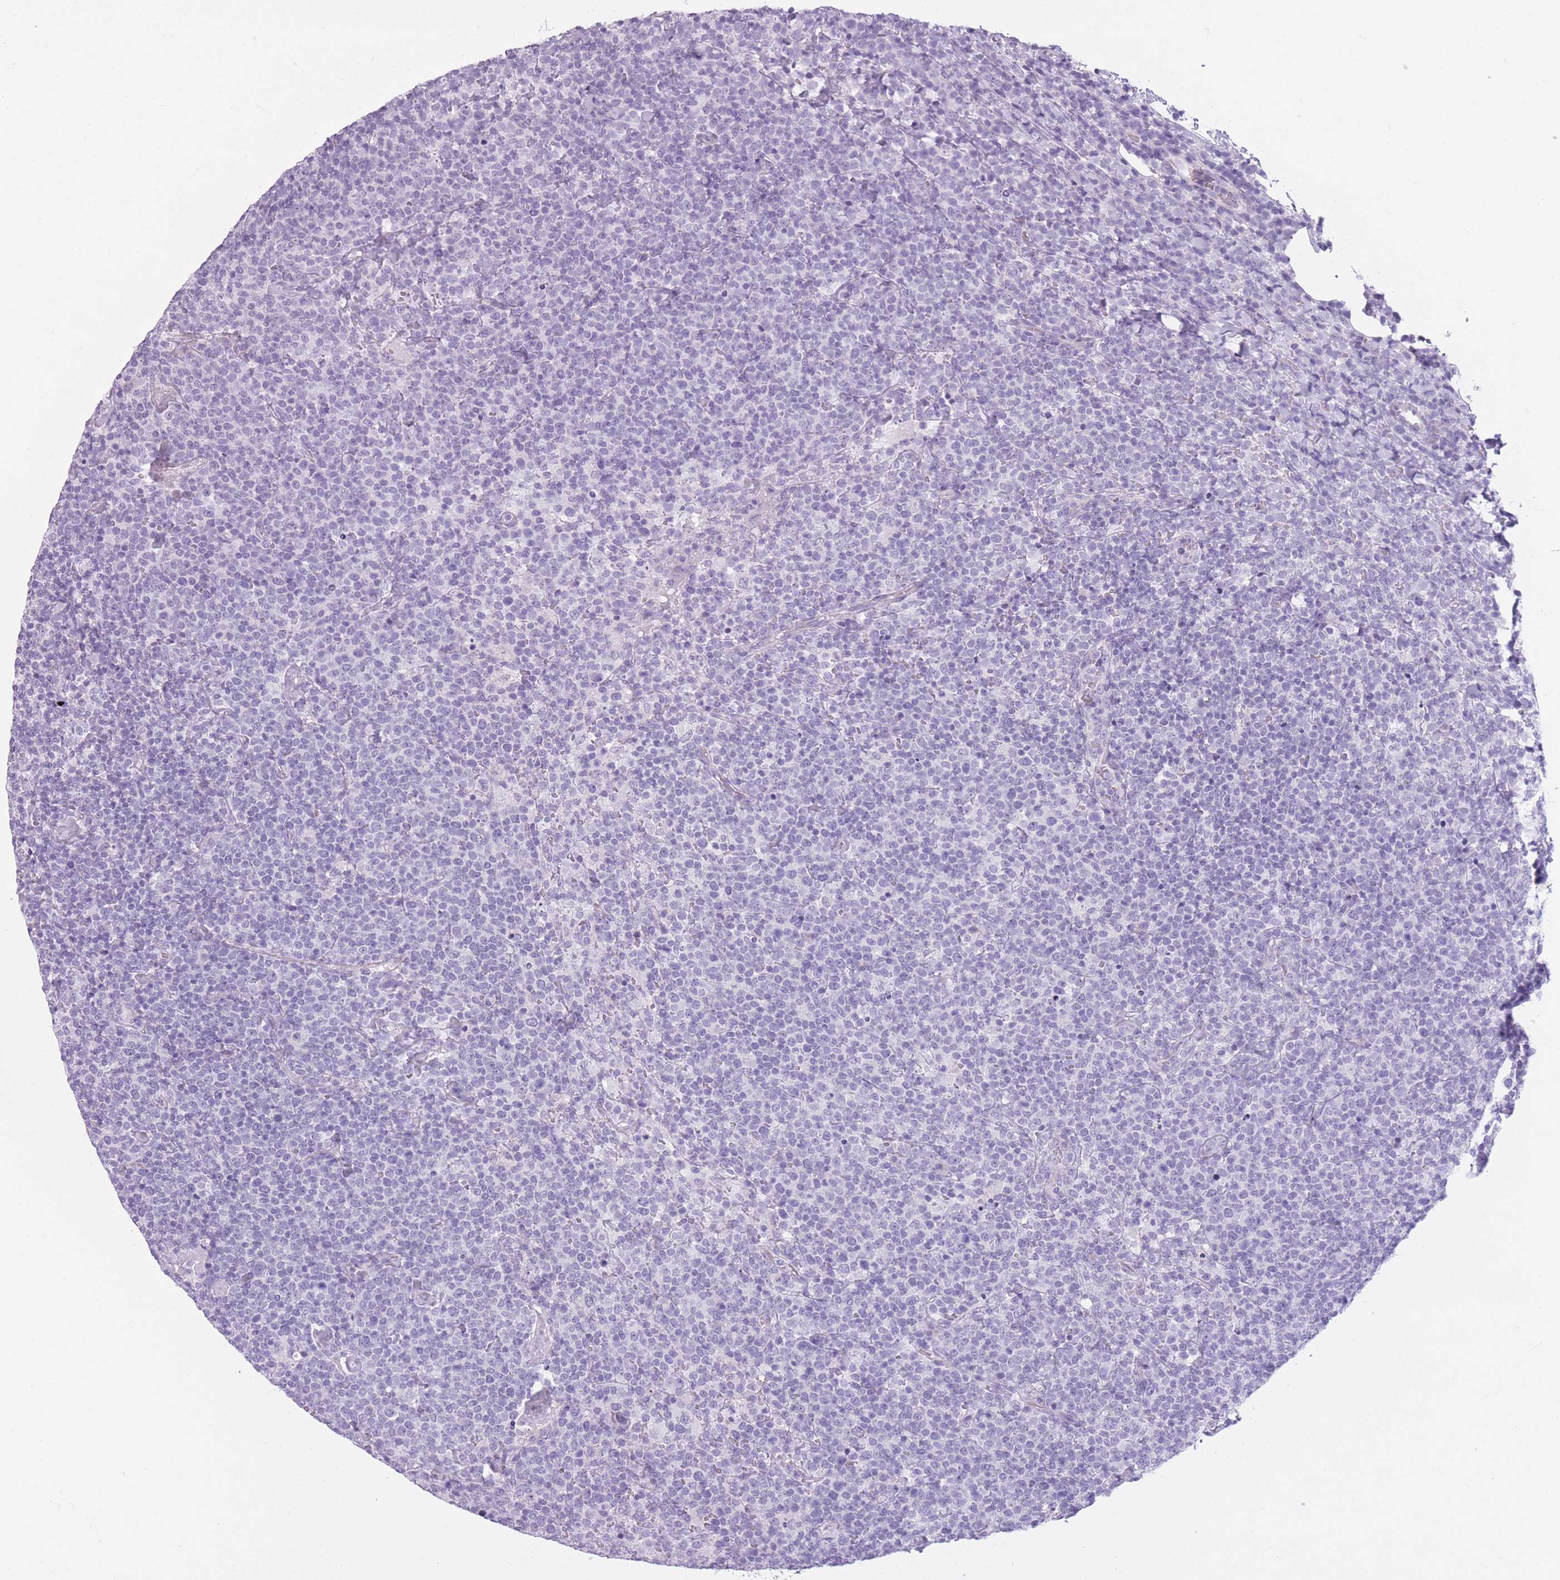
{"staining": {"intensity": "negative", "quantity": "none", "location": "none"}, "tissue": "lymphoma", "cell_type": "Tumor cells", "image_type": "cancer", "snomed": [{"axis": "morphology", "description": "Malignant lymphoma, non-Hodgkin's type, High grade"}, {"axis": "topography", "description": "Lymph node"}], "caption": "A high-resolution micrograph shows immunohistochemistry (IHC) staining of lymphoma, which exhibits no significant positivity in tumor cells.", "gene": "GOLGA6D", "patient": {"sex": "male", "age": 61}}